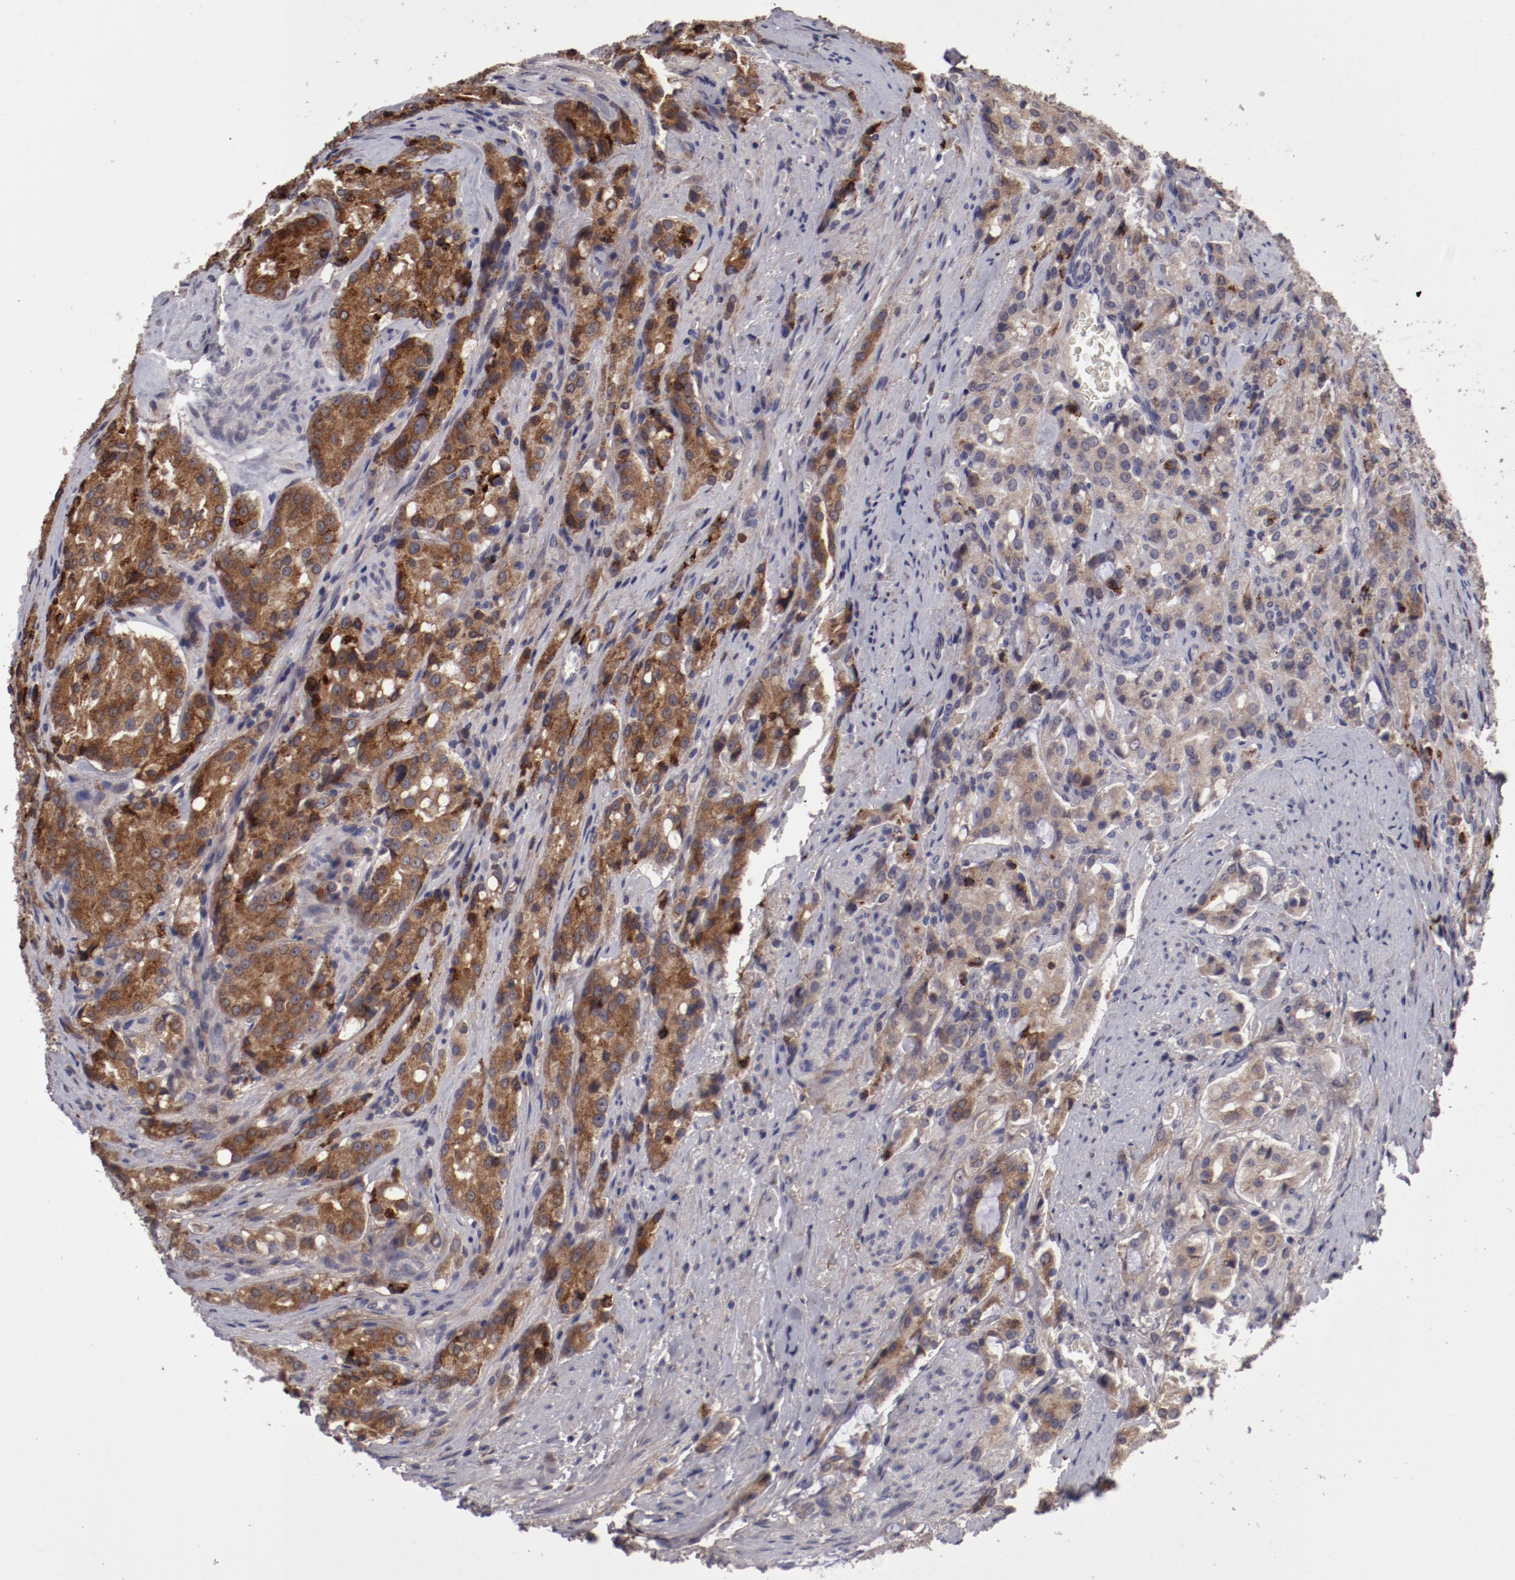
{"staining": {"intensity": "moderate", "quantity": ">75%", "location": "cytoplasmic/membranous"}, "tissue": "prostate cancer", "cell_type": "Tumor cells", "image_type": "cancer", "snomed": [{"axis": "morphology", "description": "Adenocarcinoma, Medium grade"}, {"axis": "topography", "description": "Prostate"}], "caption": "Immunohistochemistry histopathology image of neoplastic tissue: human adenocarcinoma (medium-grade) (prostate) stained using IHC exhibits medium levels of moderate protein expression localized specifically in the cytoplasmic/membranous of tumor cells, appearing as a cytoplasmic/membranous brown color.", "gene": "IL12A", "patient": {"sex": "male", "age": 72}}